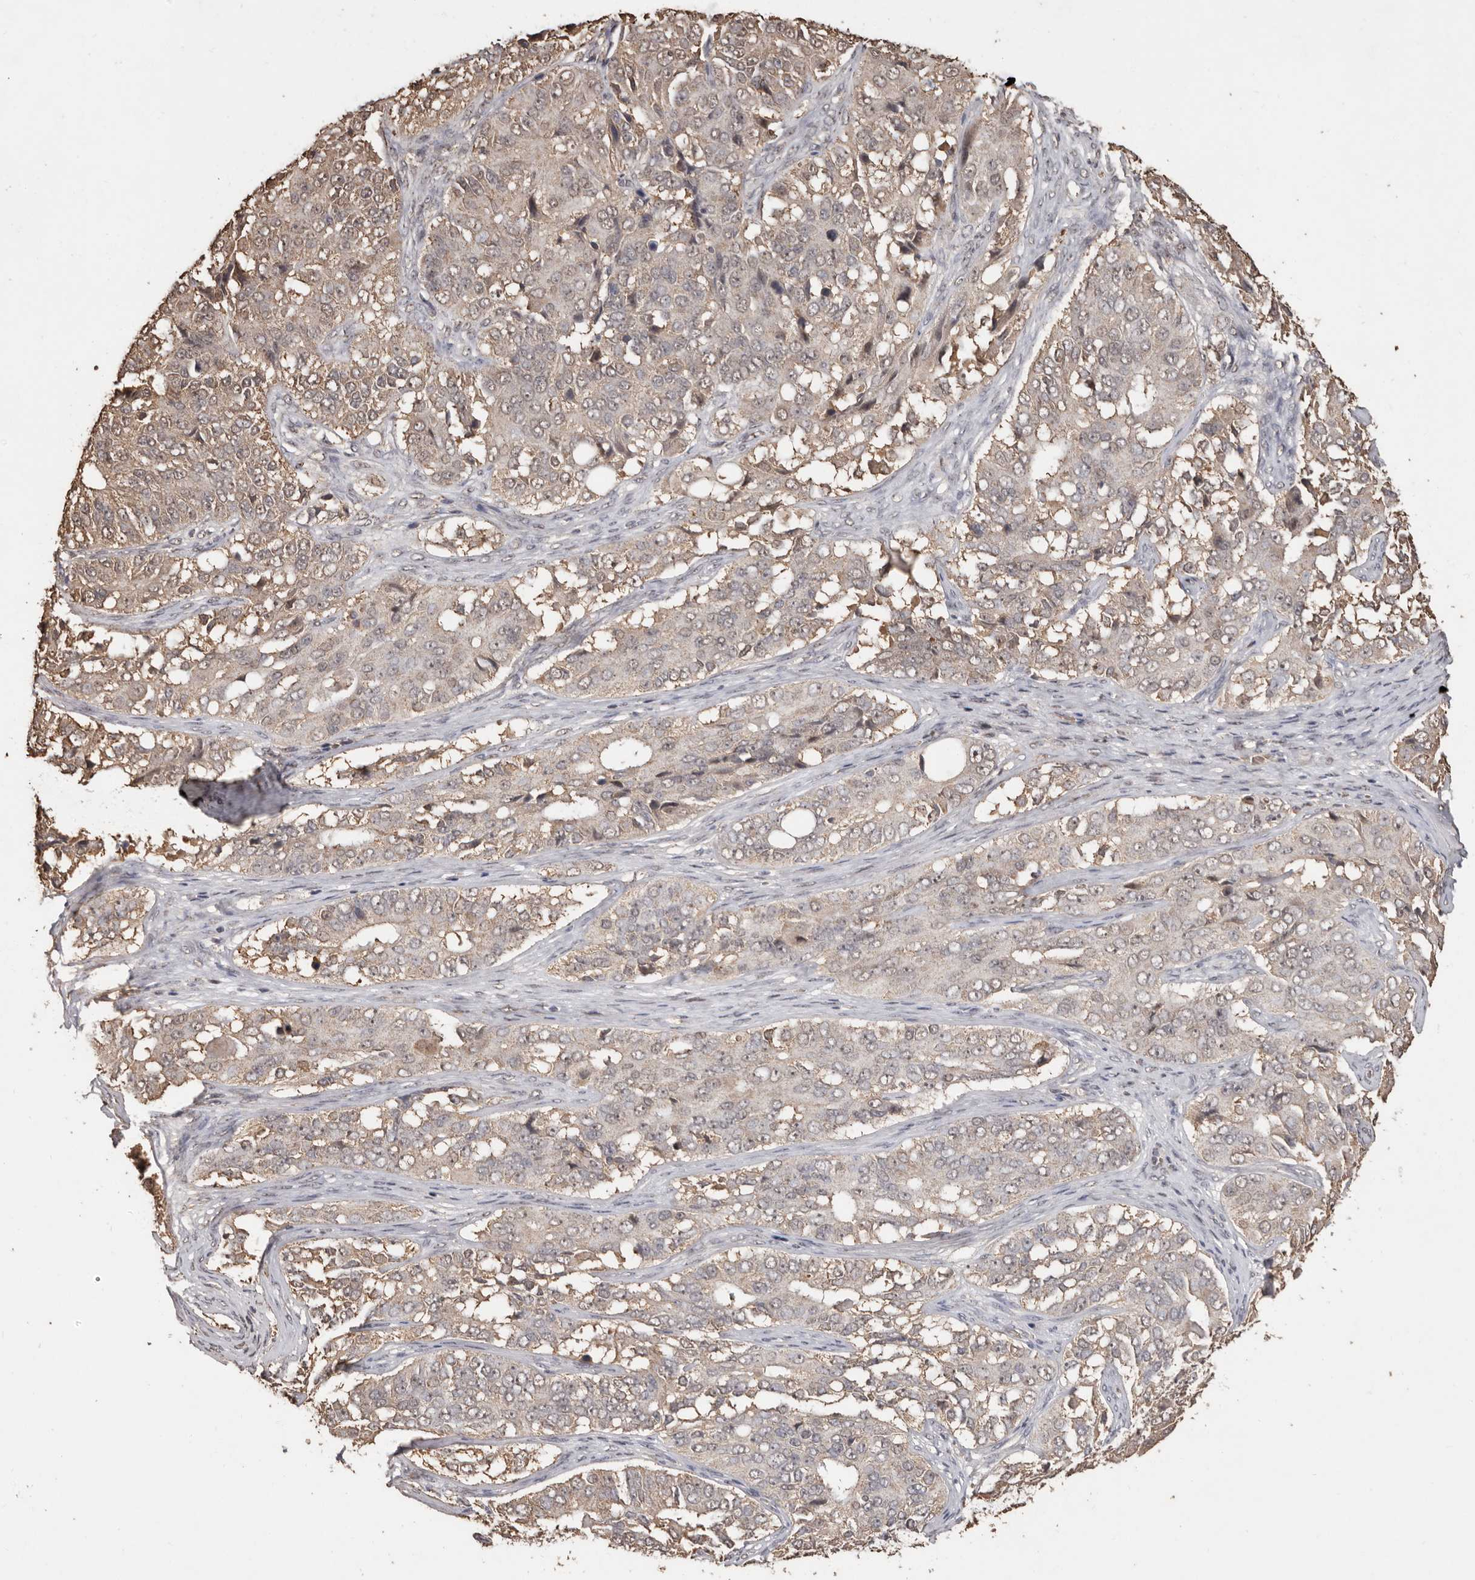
{"staining": {"intensity": "weak", "quantity": "<25%", "location": "cytoplasmic/membranous"}, "tissue": "ovarian cancer", "cell_type": "Tumor cells", "image_type": "cancer", "snomed": [{"axis": "morphology", "description": "Carcinoma, endometroid"}, {"axis": "topography", "description": "Ovary"}], "caption": "Immunohistochemical staining of ovarian cancer demonstrates no significant staining in tumor cells. Brightfield microscopy of immunohistochemistry (IHC) stained with DAB (3,3'-diaminobenzidine) (brown) and hematoxylin (blue), captured at high magnification.", "gene": "GRAMD2A", "patient": {"sex": "female", "age": 51}}